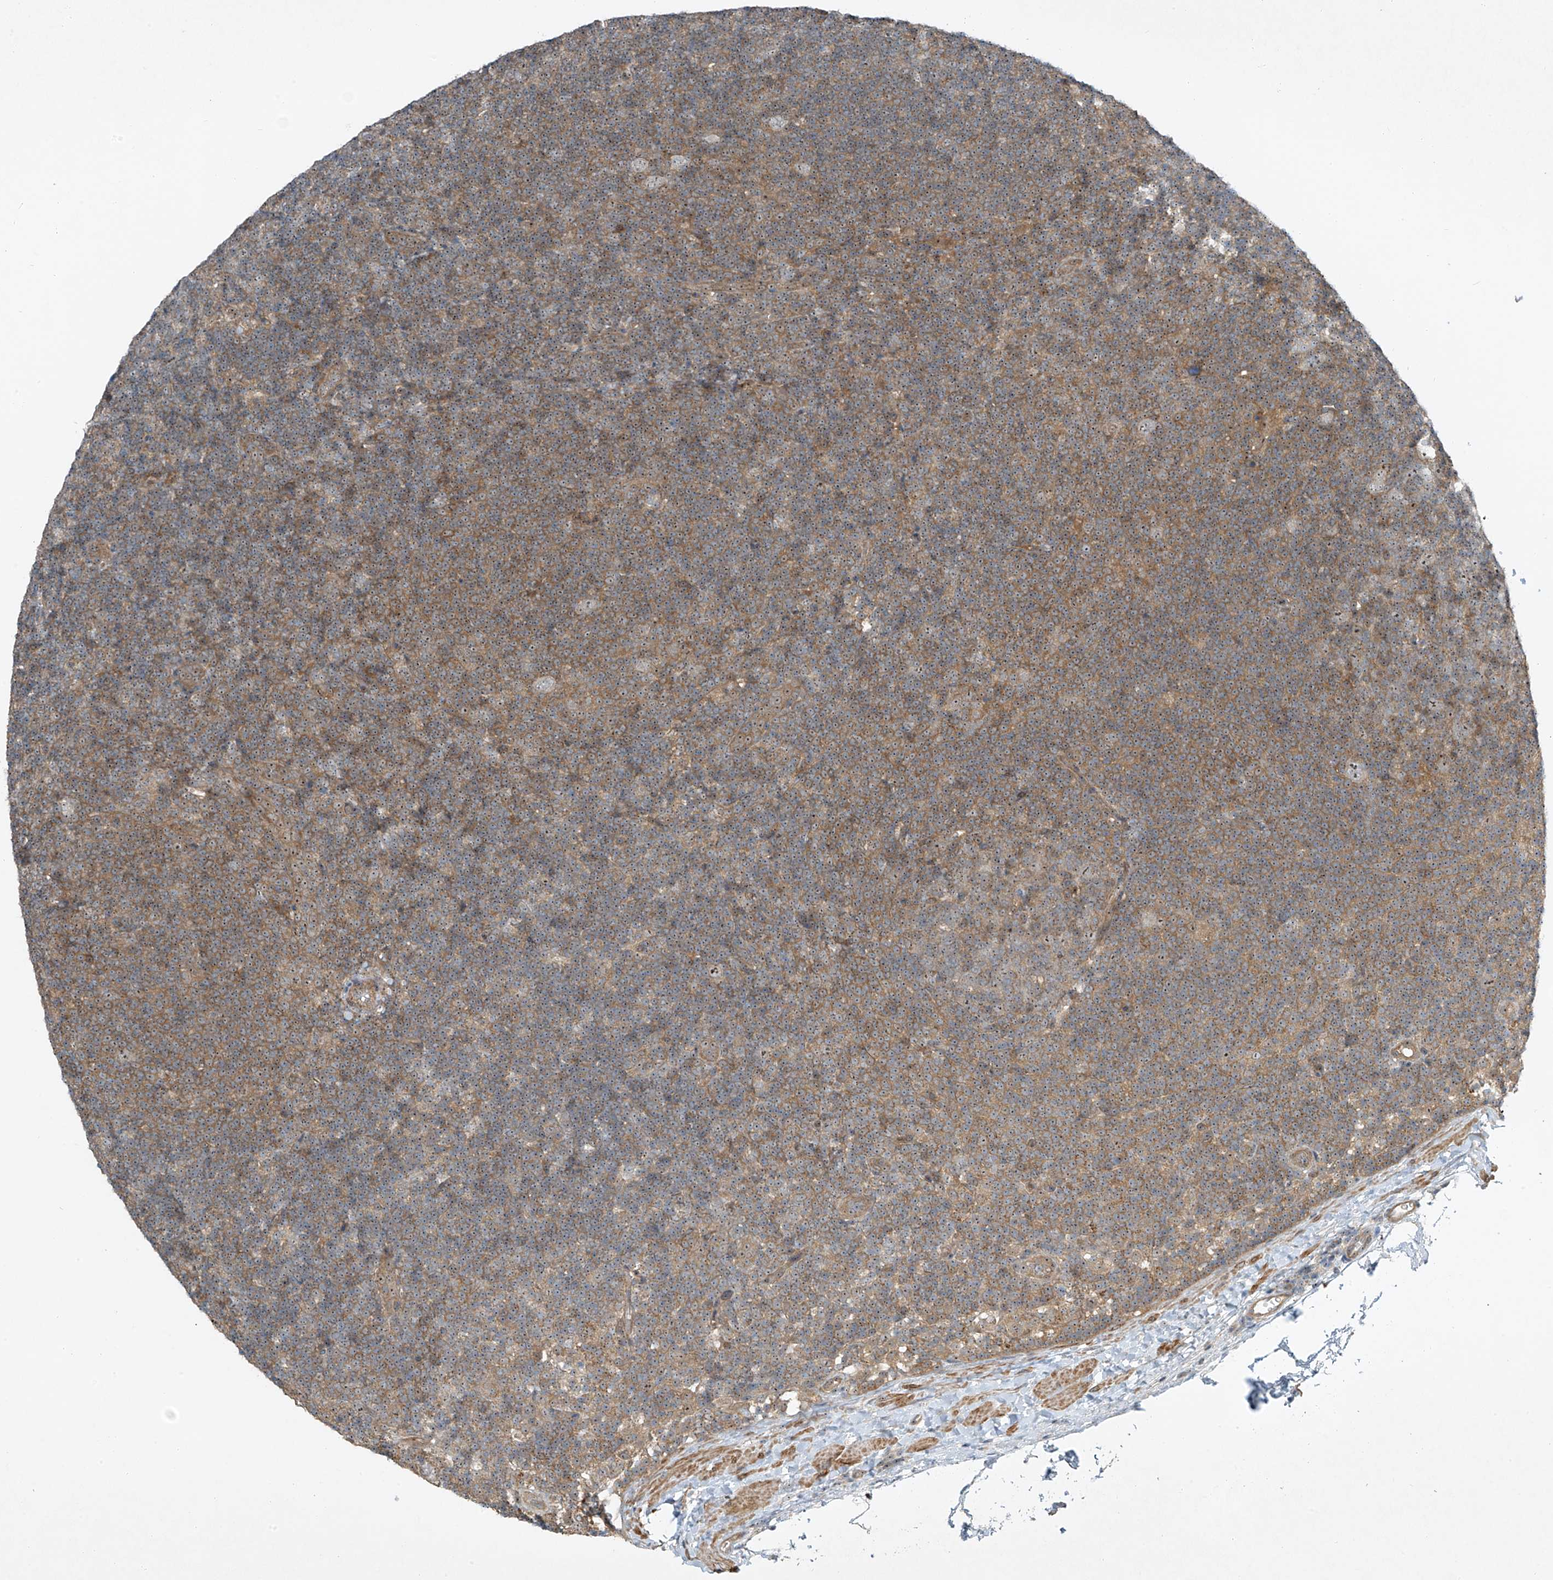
{"staining": {"intensity": "weak", "quantity": "25%-75%", "location": "nuclear"}, "tissue": "lymphoma", "cell_type": "Tumor cells", "image_type": "cancer", "snomed": [{"axis": "morphology", "description": "Hodgkin's disease, NOS"}, {"axis": "topography", "description": "Lymph node"}], "caption": "Protein analysis of lymphoma tissue displays weak nuclear positivity in approximately 25%-75% of tumor cells.", "gene": "PPCS", "patient": {"sex": "female", "age": 57}}